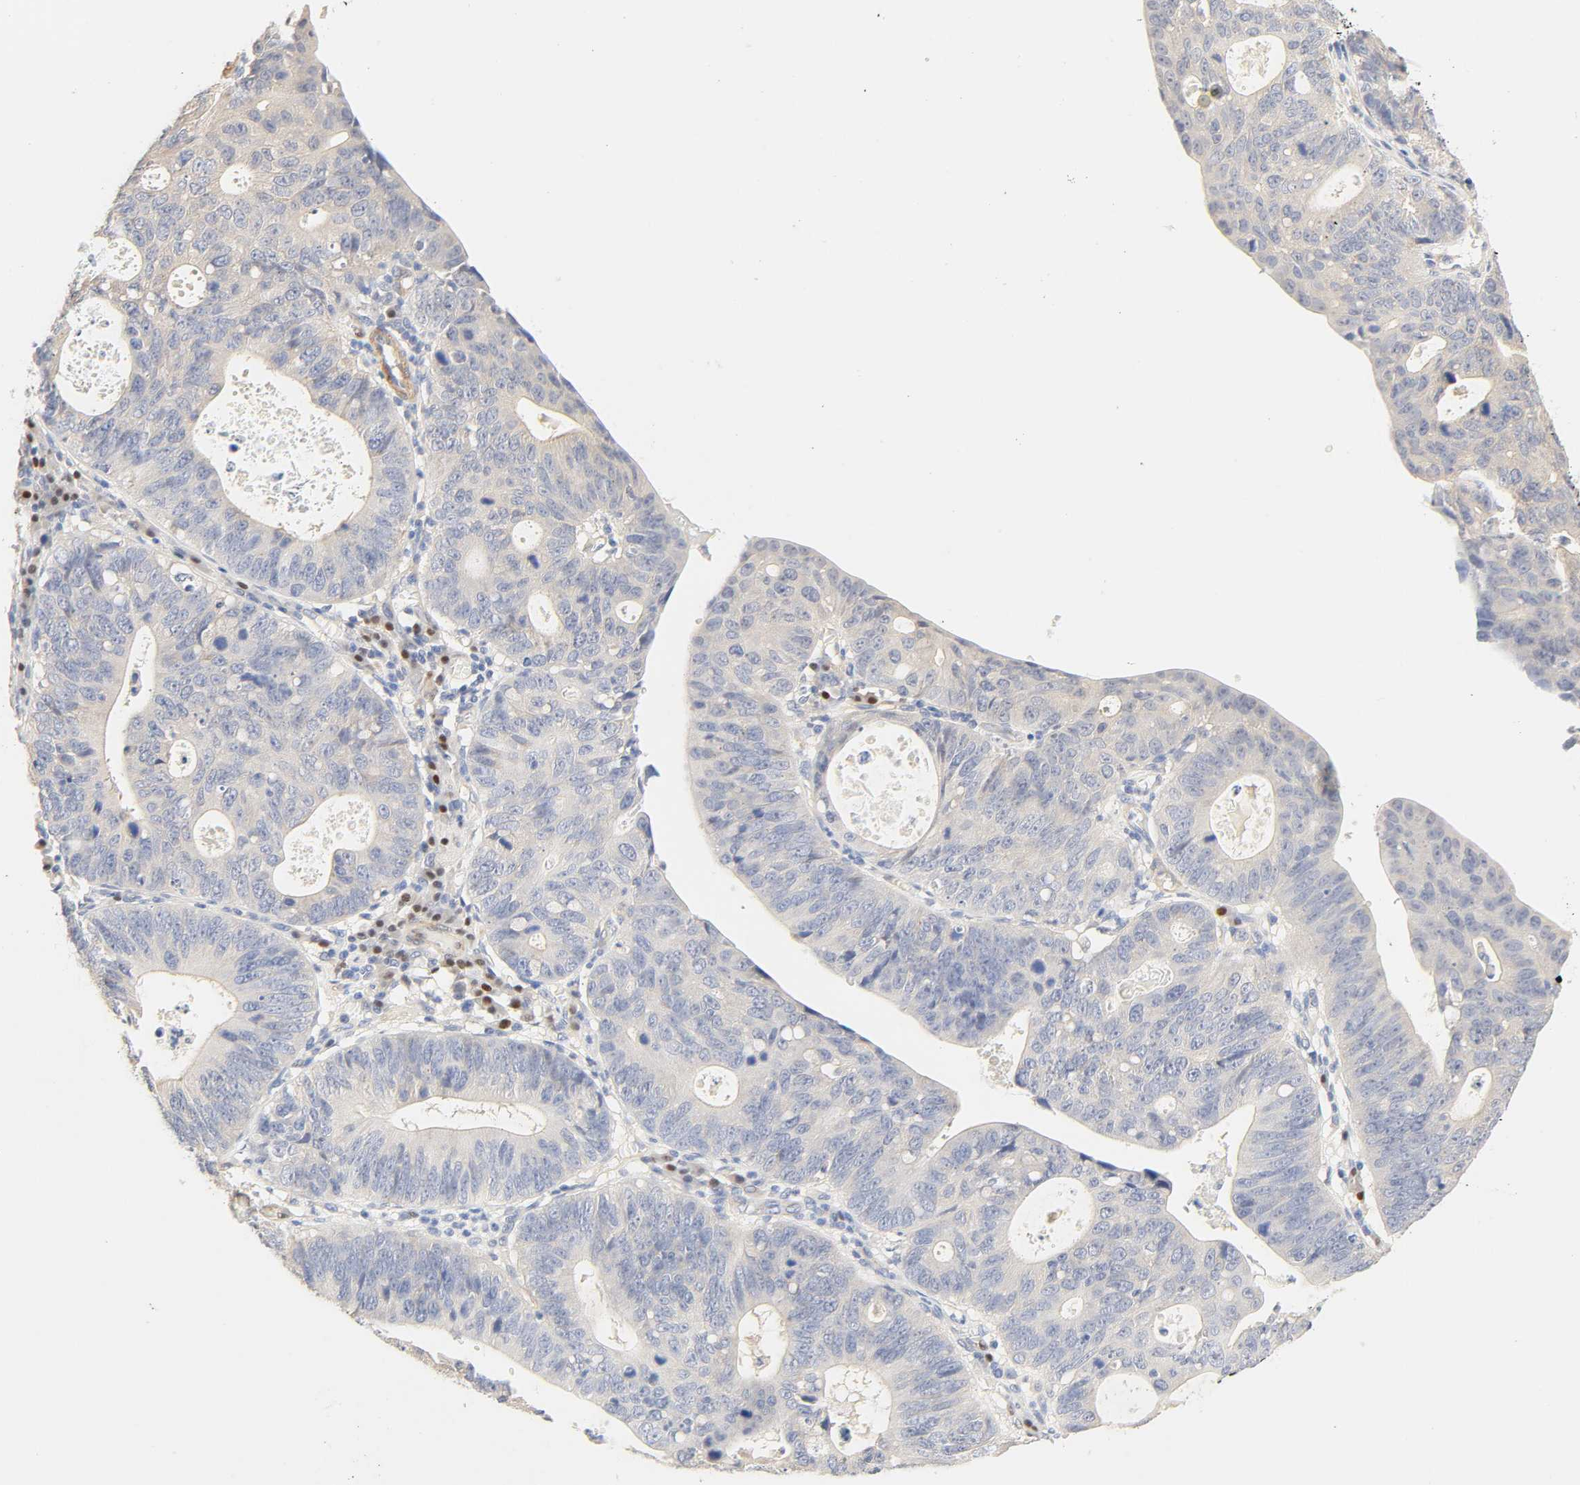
{"staining": {"intensity": "negative", "quantity": "none", "location": "none"}, "tissue": "stomach cancer", "cell_type": "Tumor cells", "image_type": "cancer", "snomed": [{"axis": "morphology", "description": "Adenocarcinoma, NOS"}, {"axis": "topography", "description": "Stomach"}], "caption": "Immunohistochemistry (IHC) of human stomach cancer (adenocarcinoma) exhibits no expression in tumor cells.", "gene": "BORCS8-MEF2B", "patient": {"sex": "male", "age": 59}}